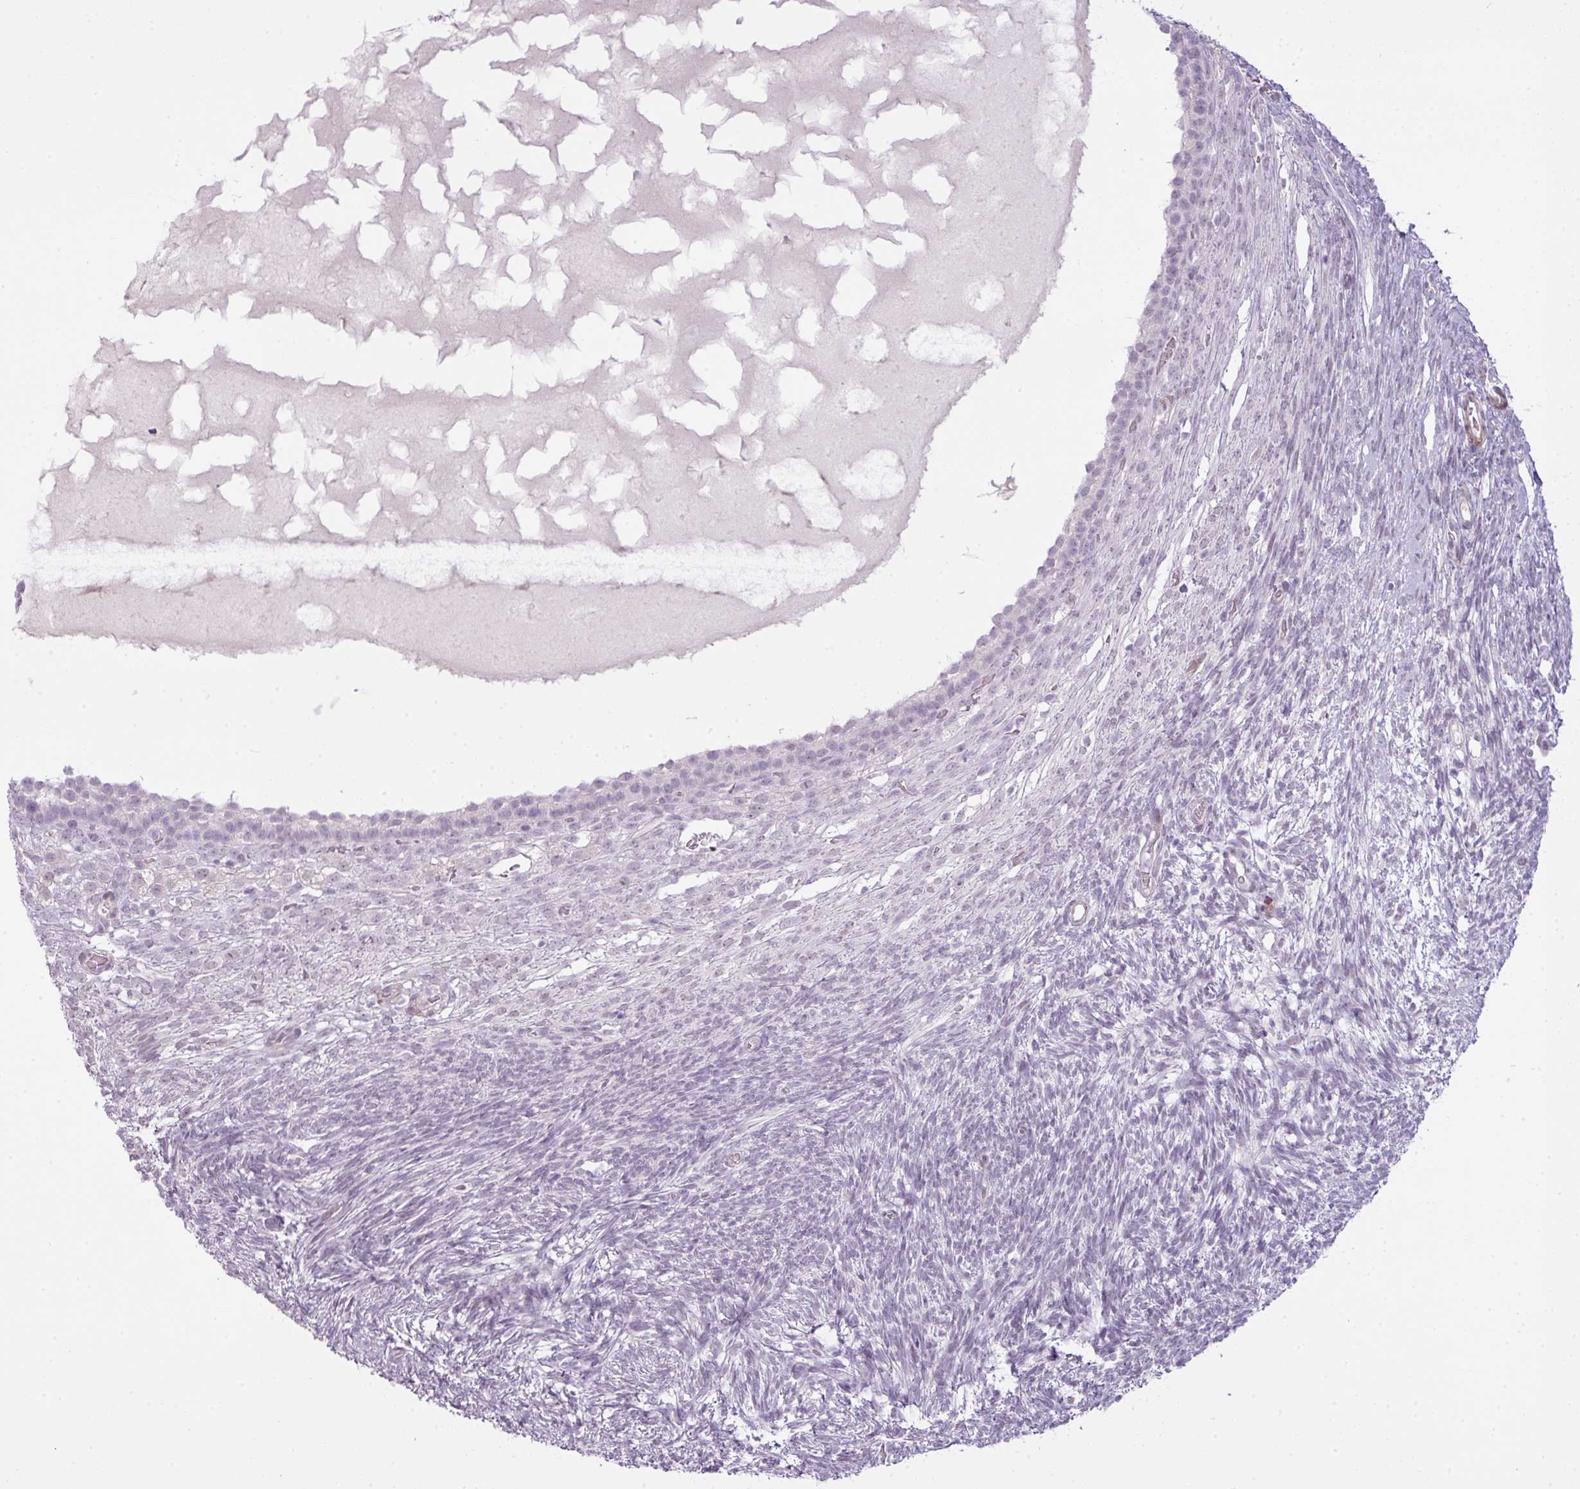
{"staining": {"intensity": "negative", "quantity": "none", "location": "none"}, "tissue": "ovary", "cell_type": "Ovarian stroma cells", "image_type": "normal", "snomed": [{"axis": "morphology", "description": "Normal tissue, NOS"}, {"axis": "topography", "description": "Ovary"}], "caption": "DAB immunohistochemical staining of unremarkable human ovary demonstrates no significant staining in ovarian stroma cells.", "gene": "ZNF688", "patient": {"sex": "female", "age": 39}}